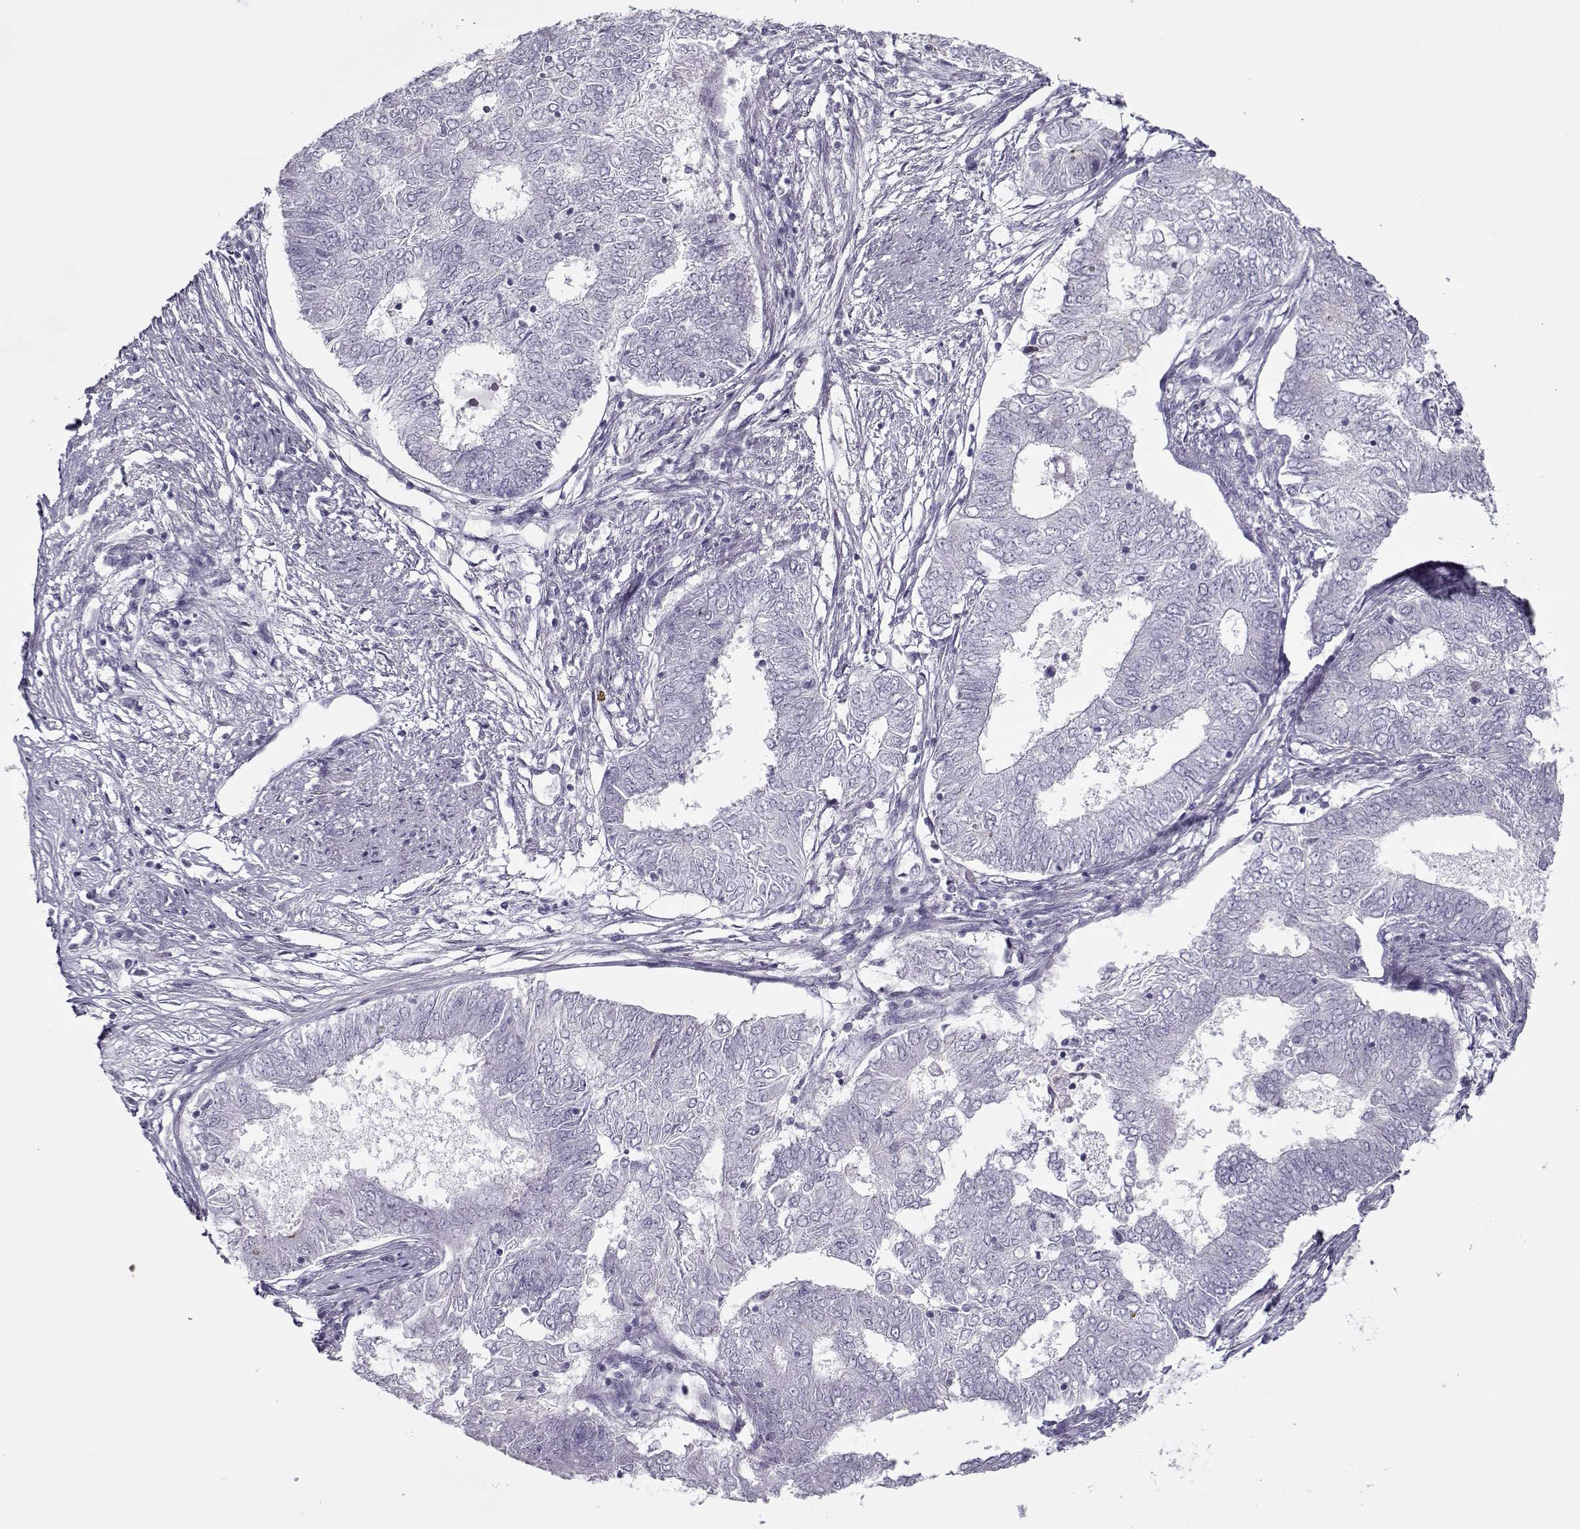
{"staining": {"intensity": "negative", "quantity": "none", "location": "none"}, "tissue": "endometrial cancer", "cell_type": "Tumor cells", "image_type": "cancer", "snomed": [{"axis": "morphology", "description": "Adenocarcinoma, NOS"}, {"axis": "topography", "description": "Endometrium"}], "caption": "Protein analysis of endometrial cancer (adenocarcinoma) displays no significant positivity in tumor cells.", "gene": "CIBAR1", "patient": {"sex": "female", "age": 62}}